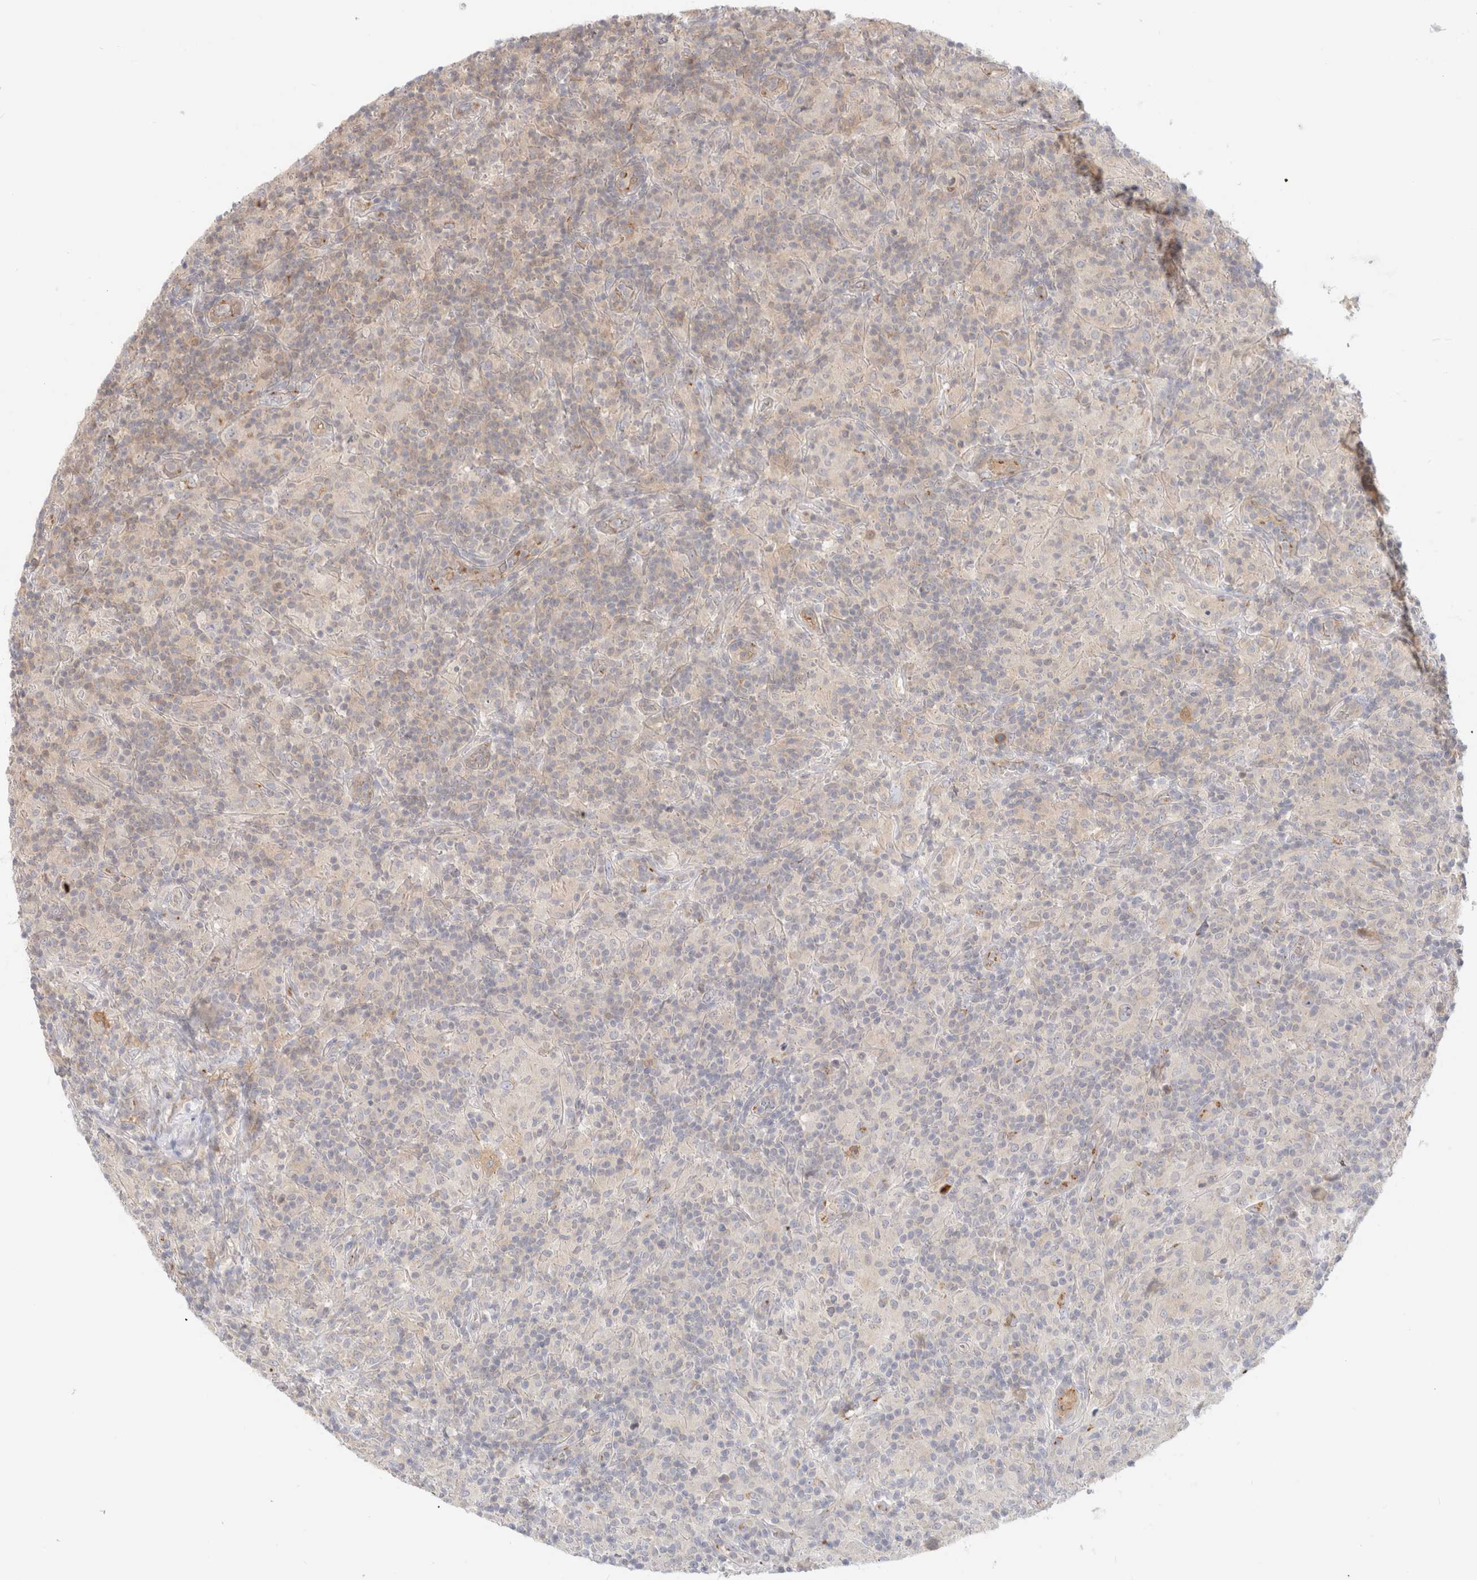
{"staining": {"intensity": "negative", "quantity": "none", "location": "none"}, "tissue": "lymphoma", "cell_type": "Tumor cells", "image_type": "cancer", "snomed": [{"axis": "morphology", "description": "Hodgkin's disease, NOS"}, {"axis": "topography", "description": "Lymph node"}], "caption": "Tumor cells are negative for brown protein staining in Hodgkin's disease.", "gene": "EFCAB13", "patient": {"sex": "male", "age": 70}}